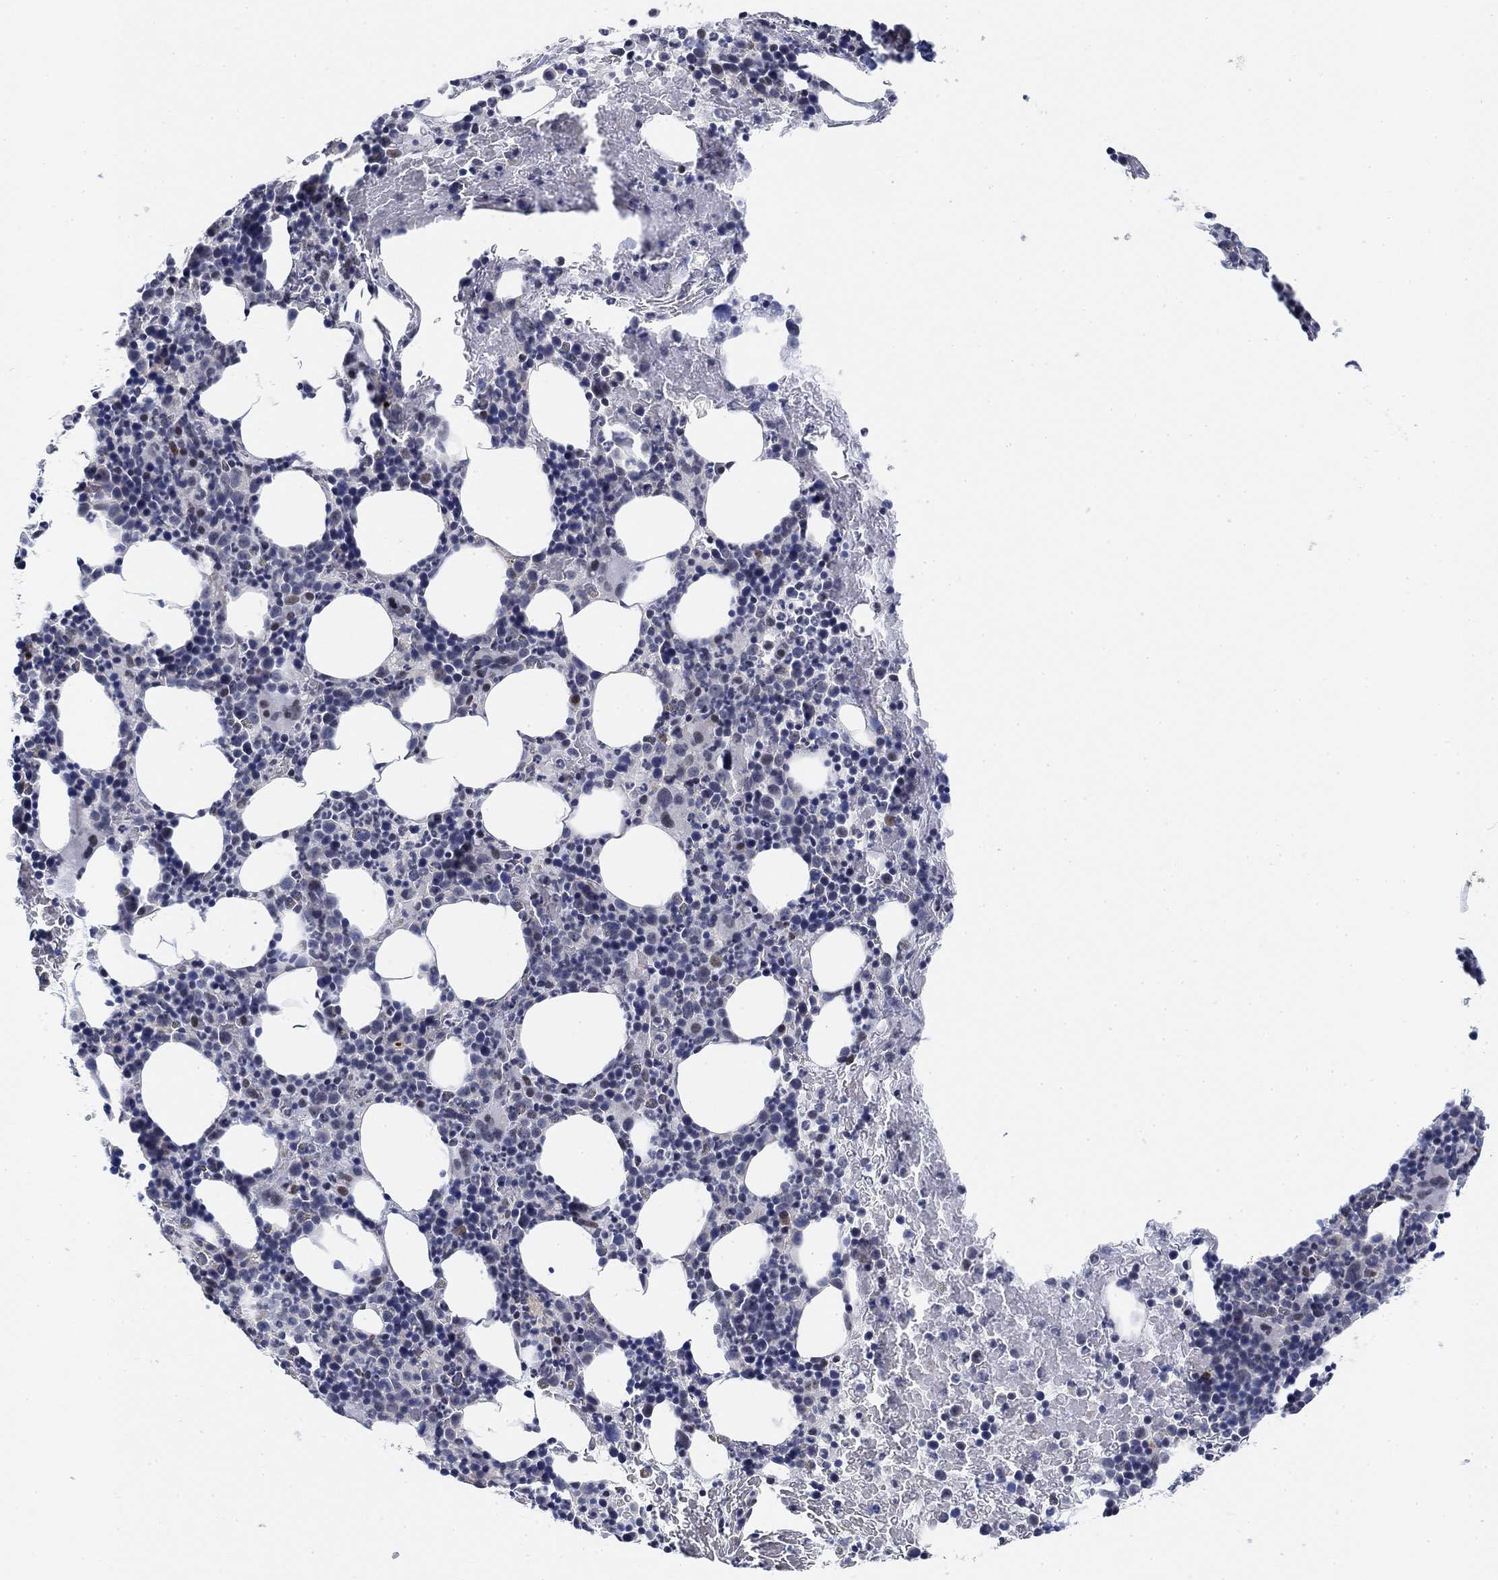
{"staining": {"intensity": "negative", "quantity": "none", "location": "none"}, "tissue": "bone marrow", "cell_type": "Hematopoietic cells", "image_type": "normal", "snomed": [{"axis": "morphology", "description": "Normal tissue, NOS"}, {"axis": "topography", "description": "Bone marrow"}], "caption": "This is an IHC photomicrograph of normal human bone marrow. There is no staining in hematopoietic cells.", "gene": "PAX6", "patient": {"sex": "male", "age": 72}}